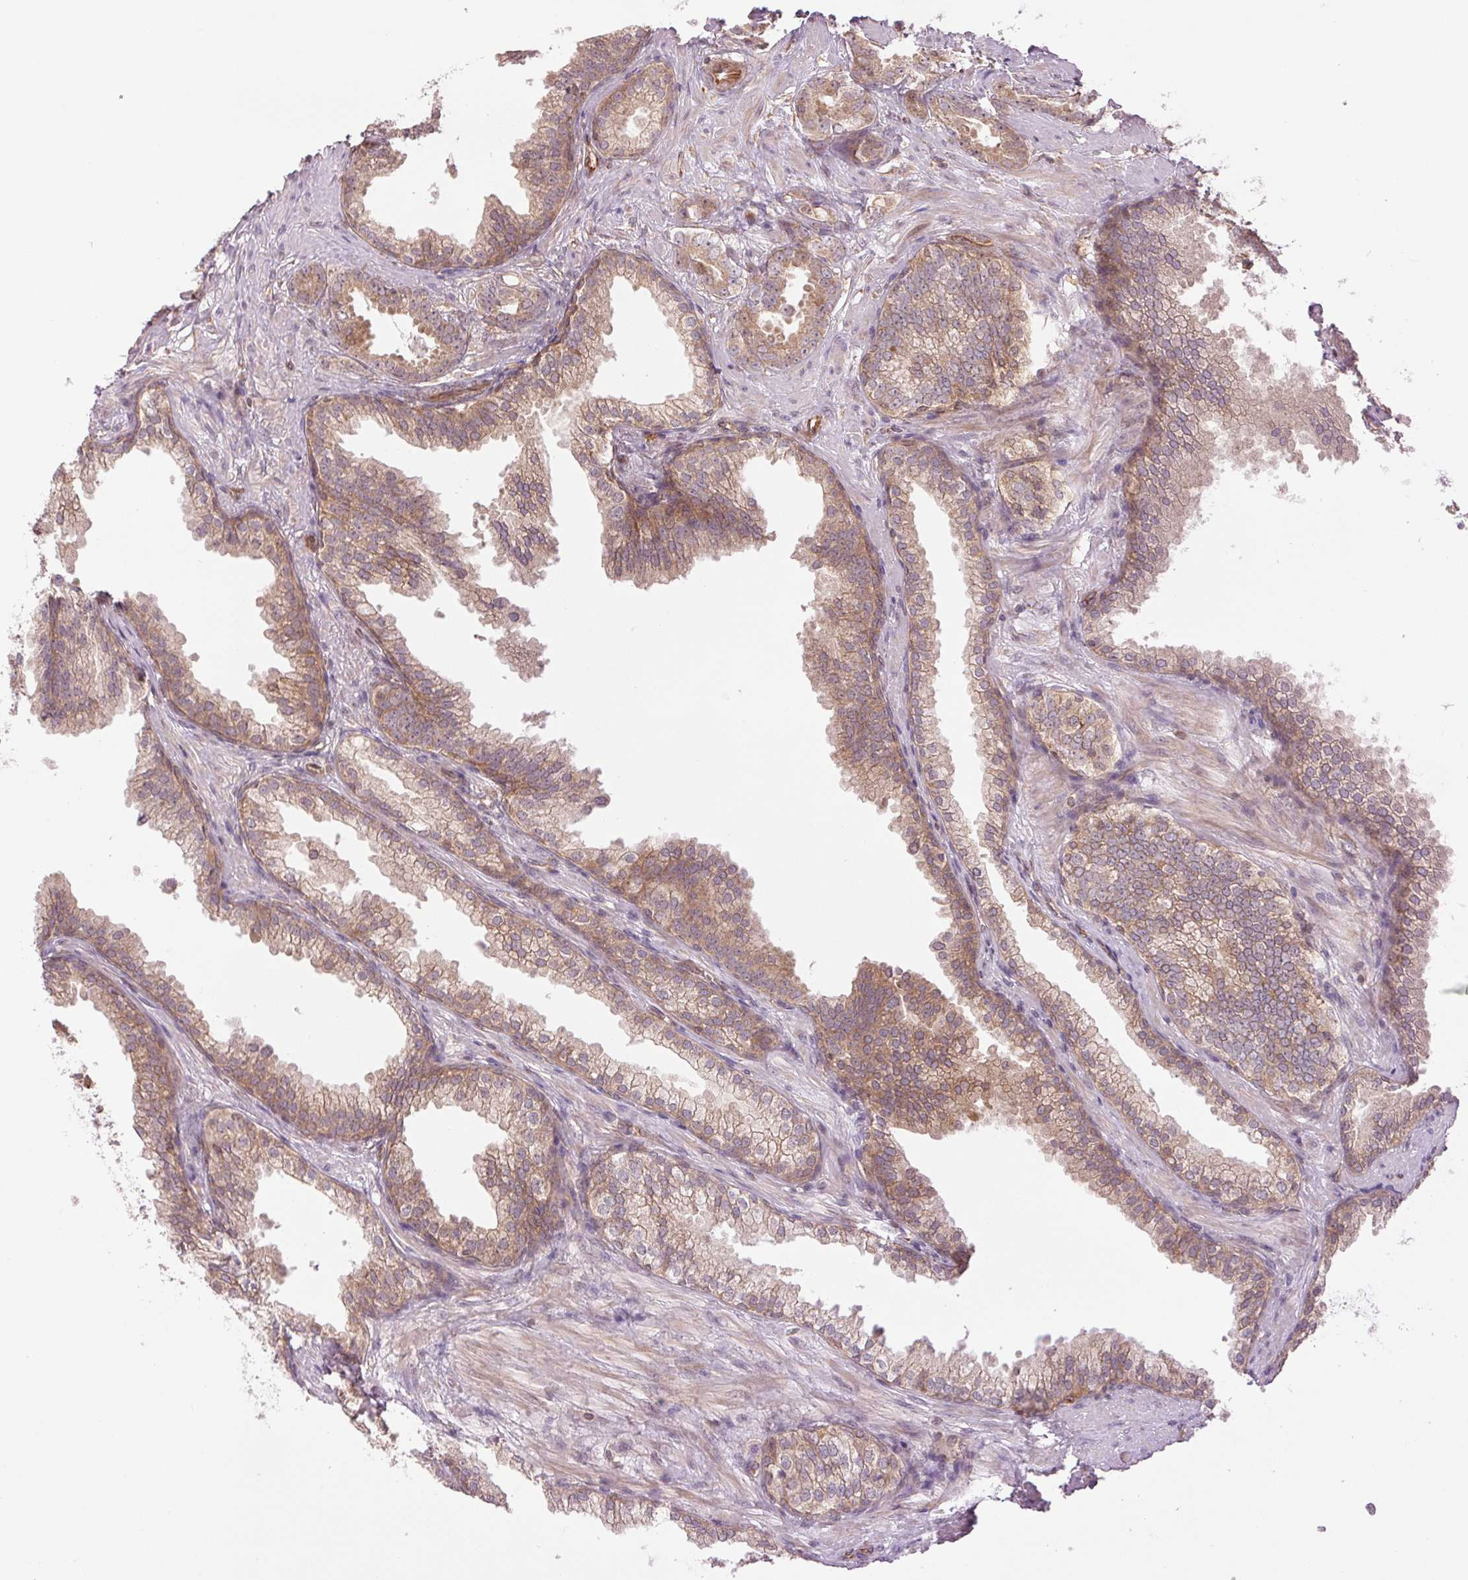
{"staining": {"intensity": "weak", "quantity": ">75%", "location": "cytoplasmic/membranous"}, "tissue": "prostate cancer", "cell_type": "Tumor cells", "image_type": "cancer", "snomed": [{"axis": "morphology", "description": "Adenocarcinoma, Low grade"}, {"axis": "topography", "description": "Prostate"}], "caption": "Protein expression analysis of prostate cancer (low-grade adenocarcinoma) demonstrates weak cytoplasmic/membranous expression in about >75% of tumor cells.", "gene": "STARD7", "patient": {"sex": "male", "age": 65}}